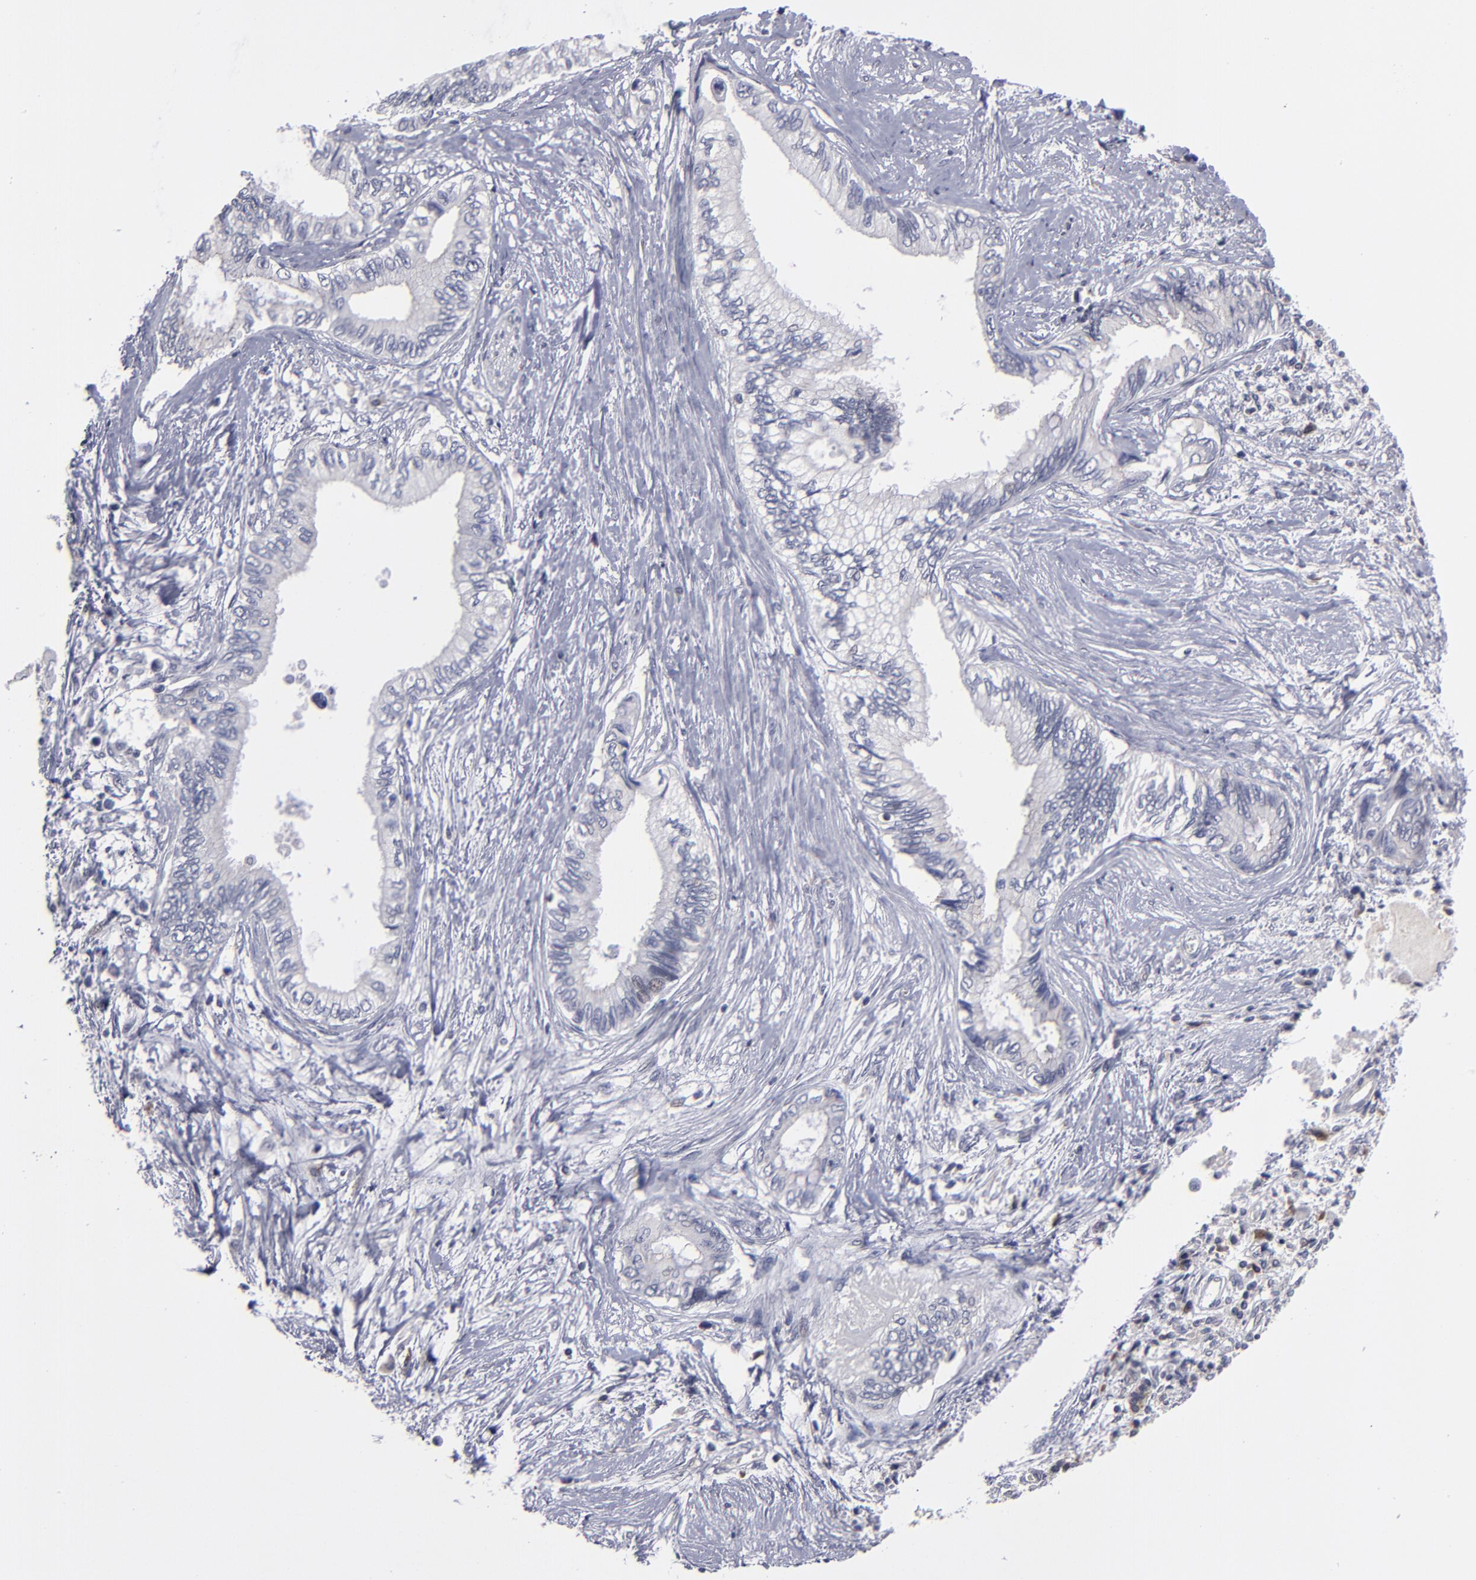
{"staining": {"intensity": "negative", "quantity": "none", "location": "none"}, "tissue": "pancreatic cancer", "cell_type": "Tumor cells", "image_type": "cancer", "snomed": [{"axis": "morphology", "description": "Adenocarcinoma, NOS"}, {"axis": "topography", "description": "Pancreas"}], "caption": "Immunohistochemistry photomicrograph of neoplastic tissue: human pancreatic cancer (adenocarcinoma) stained with DAB exhibits no significant protein positivity in tumor cells.", "gene": "CEP97", "patient": {"sex": "female", "age": 66}}